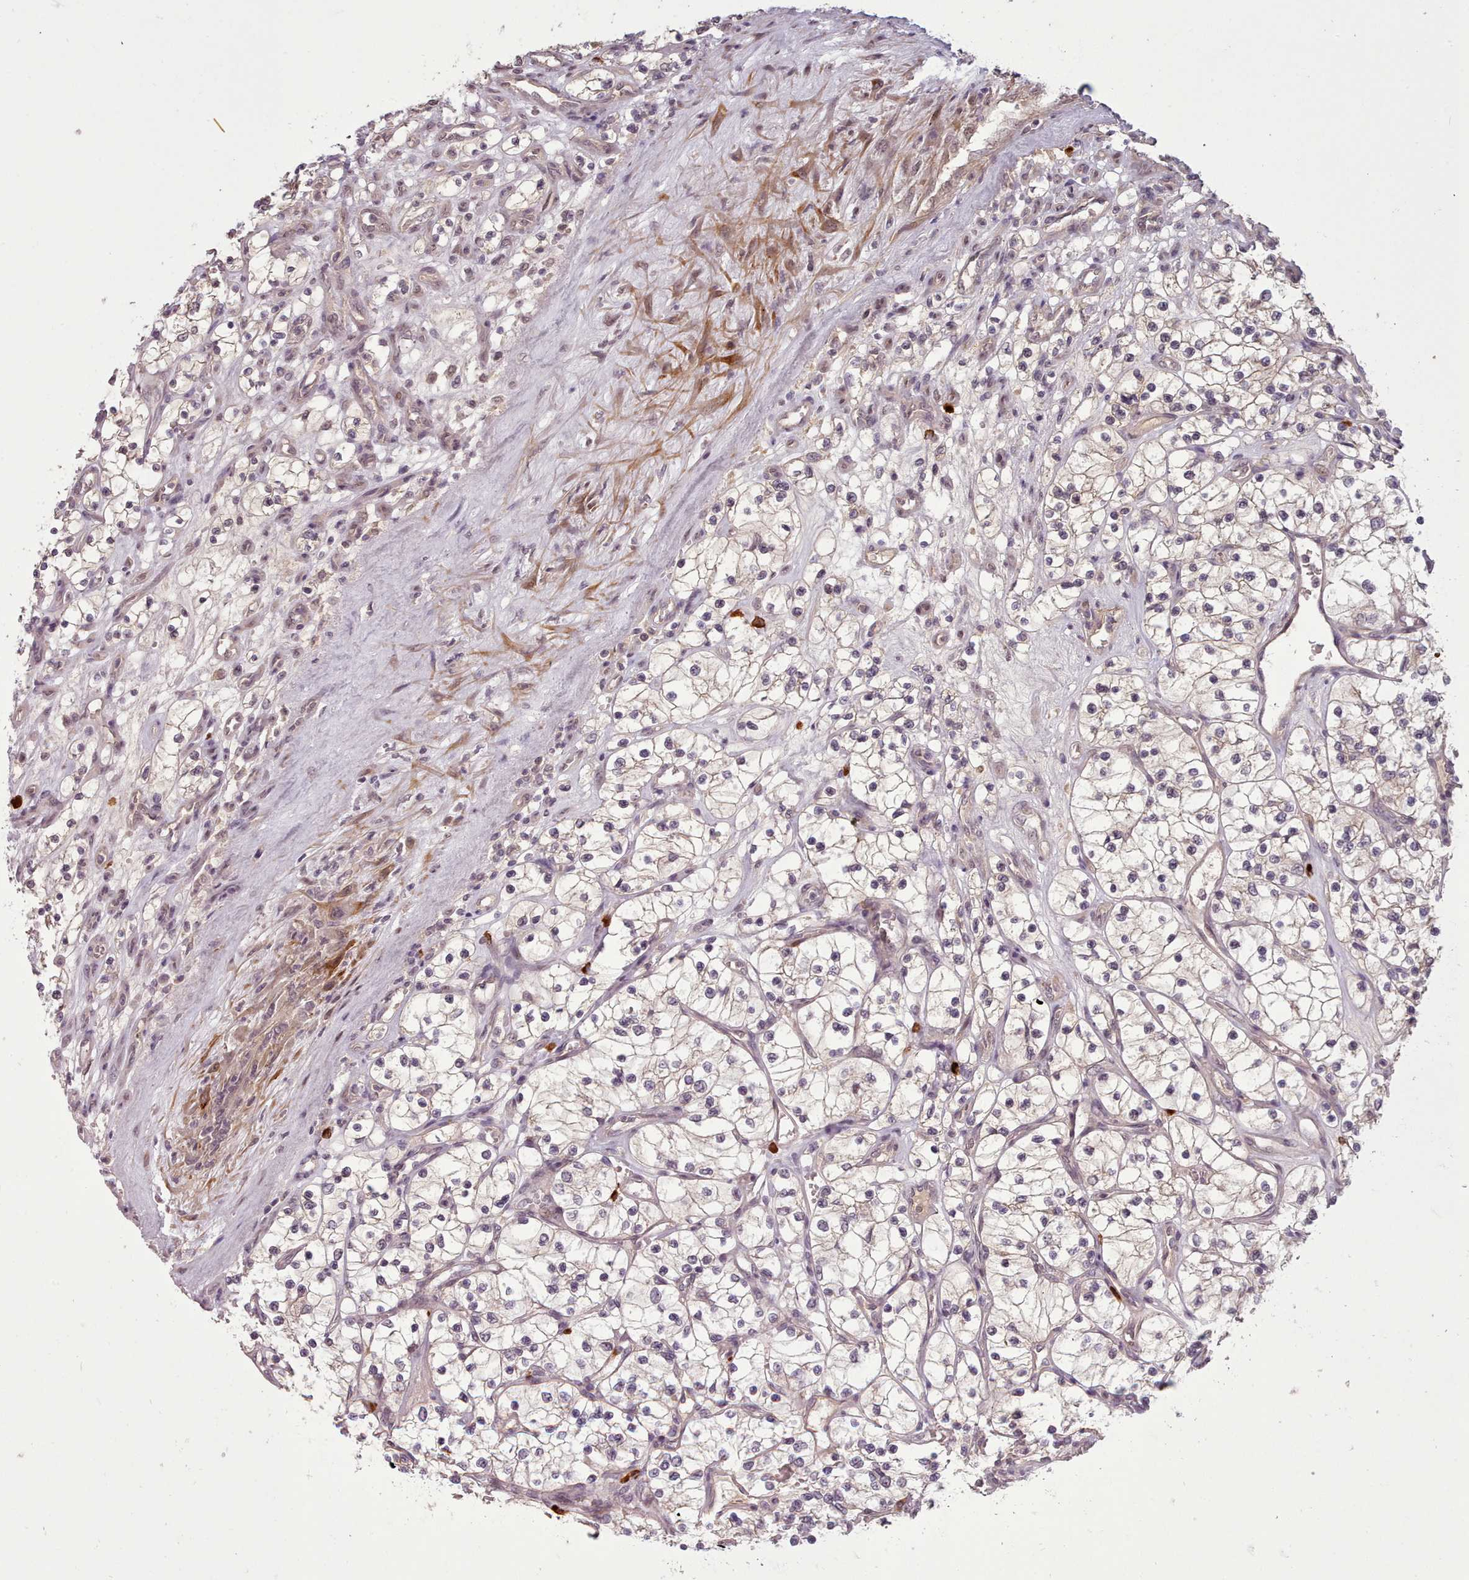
{"staining": {"intensity": "weak", "quantity": "25%-75%", "location": "cytoplasmic/membranous"}, "tissue": "renal cancer", "cell_type": "Tumor cells", "image_type": "cancer", "snomed": [{"axis": "morphology", "description": "Adenocarcinoma, NOS"}, {"axis": "topography", "description": "Kidney"}], "caption": "Protein positivity by immunohistochemistry demonstrates weak cytoplasmic/membranous staining in approximately 25%-75% of tumor cells in adenocarcinoma (renal).", "gene": "CDC6", "patient": {"sex": "female", "age": 69}}